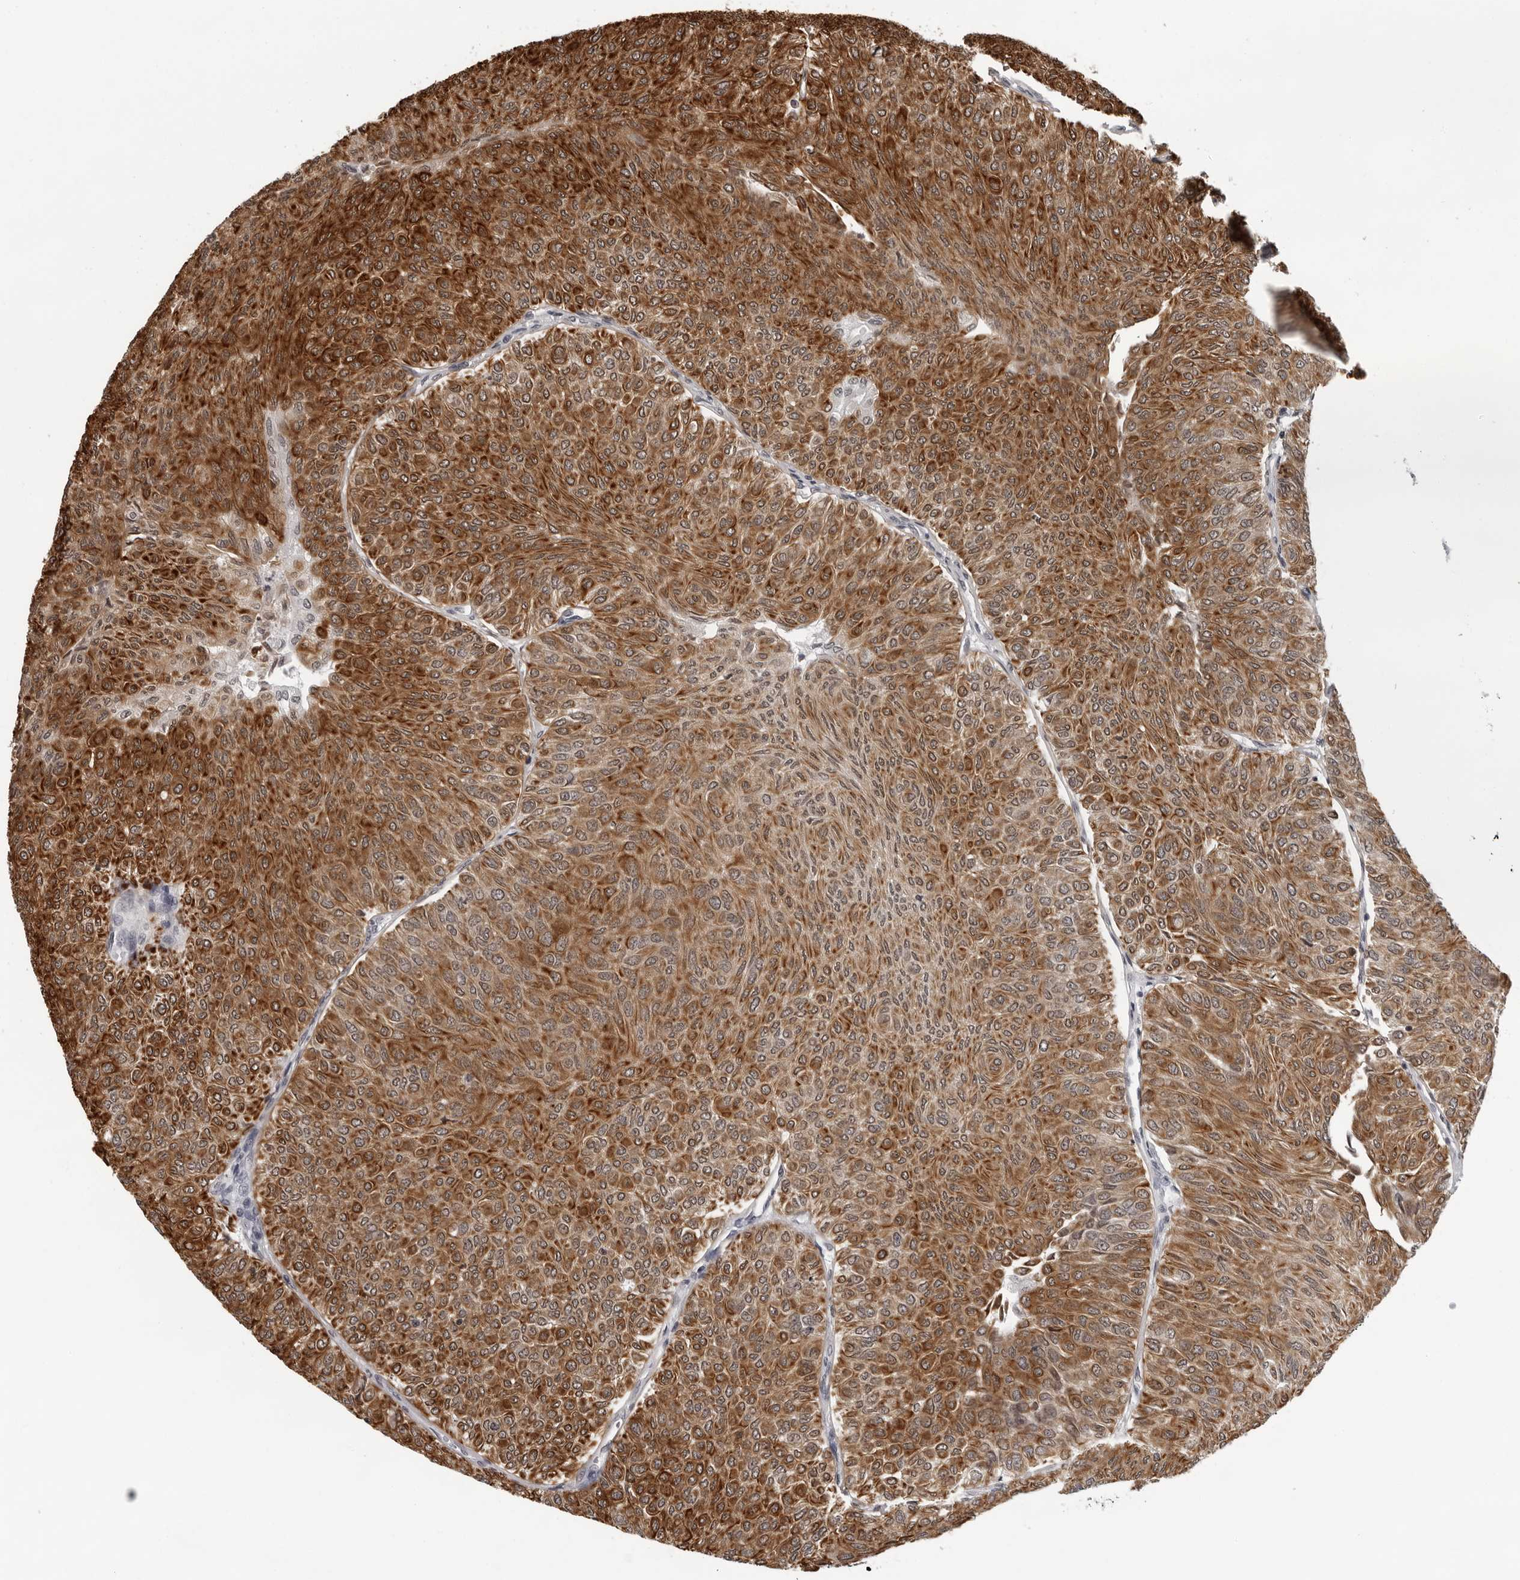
{"staining": {"intensity": "strong", "quantity": ">75%", "location": "cytoplasmic/membranous"}, "tissue": "urothelial cancer", "cell_type": "Tumor cells", "image_type": "cancer", "snomed": [{"axis": "morphology", "description": "Urothelial carcinoma, Low grade"}, {"axis": "topography", "description": "Urinary bladder"}], "caption": "Immunohistochemistry (DAB) staining of human urothelial cancer shows strong cytoplasmic/membranous protein expression in about >75% of tumor cells.", "gene": "CCDC28B", "patient": {"sex": "male", "age": 78}}